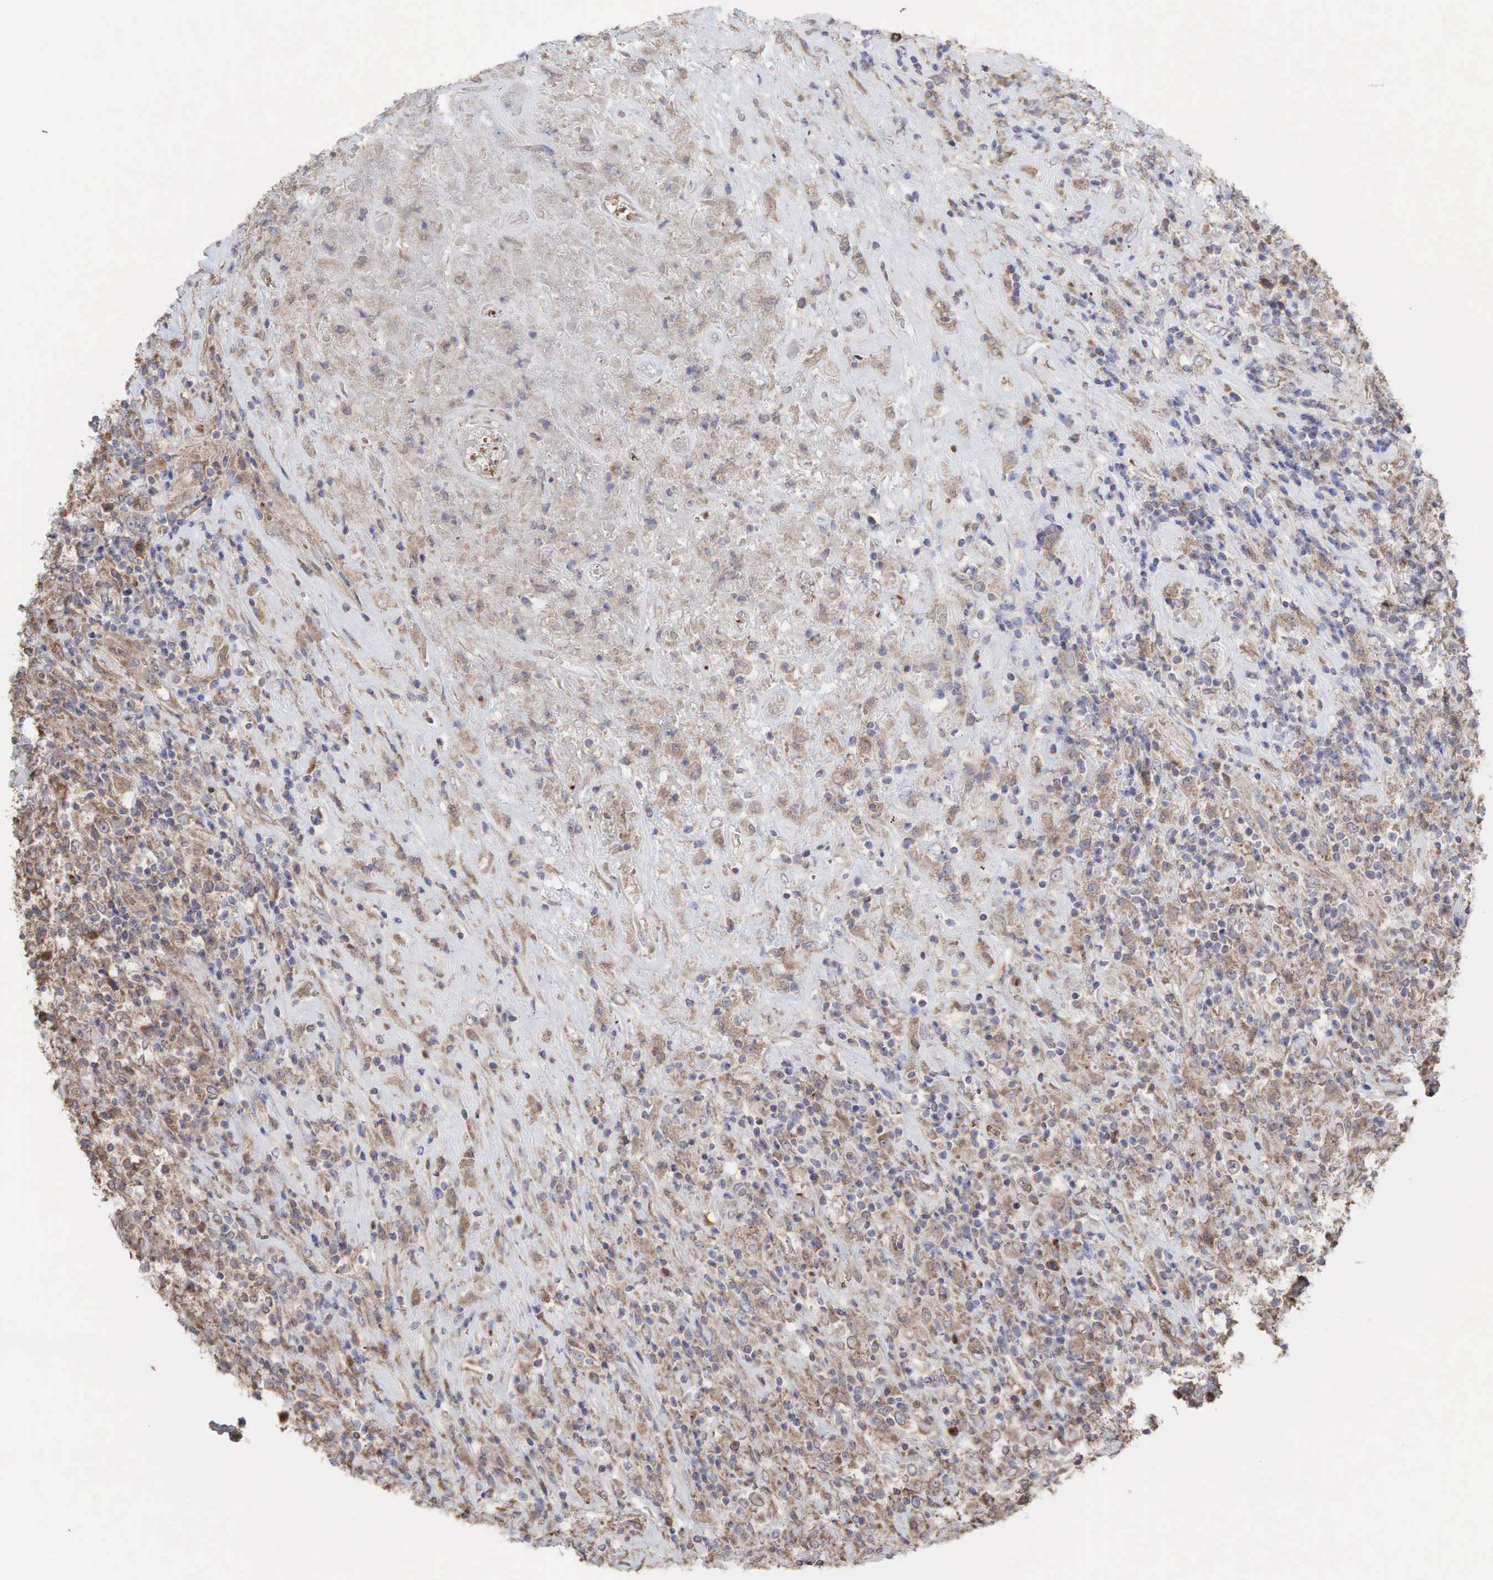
{"staining": {"intensity": "weak", "quantity": ">75%", "location": "cytoplasmic/membranous"}, "tissue": "lymphoma", "cell_type": "Tumor cells", "image_type": "cancer", "snomed": [{"axis": "morphology", "description": "Hodgkin's disease, NOS"}, {"axis": "topography", "description": "Lymph node"}], "caption": "High-magnification brightfield microscopy of Hodgkin's disease stained with DAB (3,3'-diaminobenzidine) (brown) and counterstained with hematoxylin (blue). tumor cells exhibit weak cytoplasmic/membranous staining is identified in about>75% of cells. The protein of interest is shown in brown color, while the nuclei are stained blue.", "gene": "PABPC5", "patient": {"sex": "male", "age": 46}}